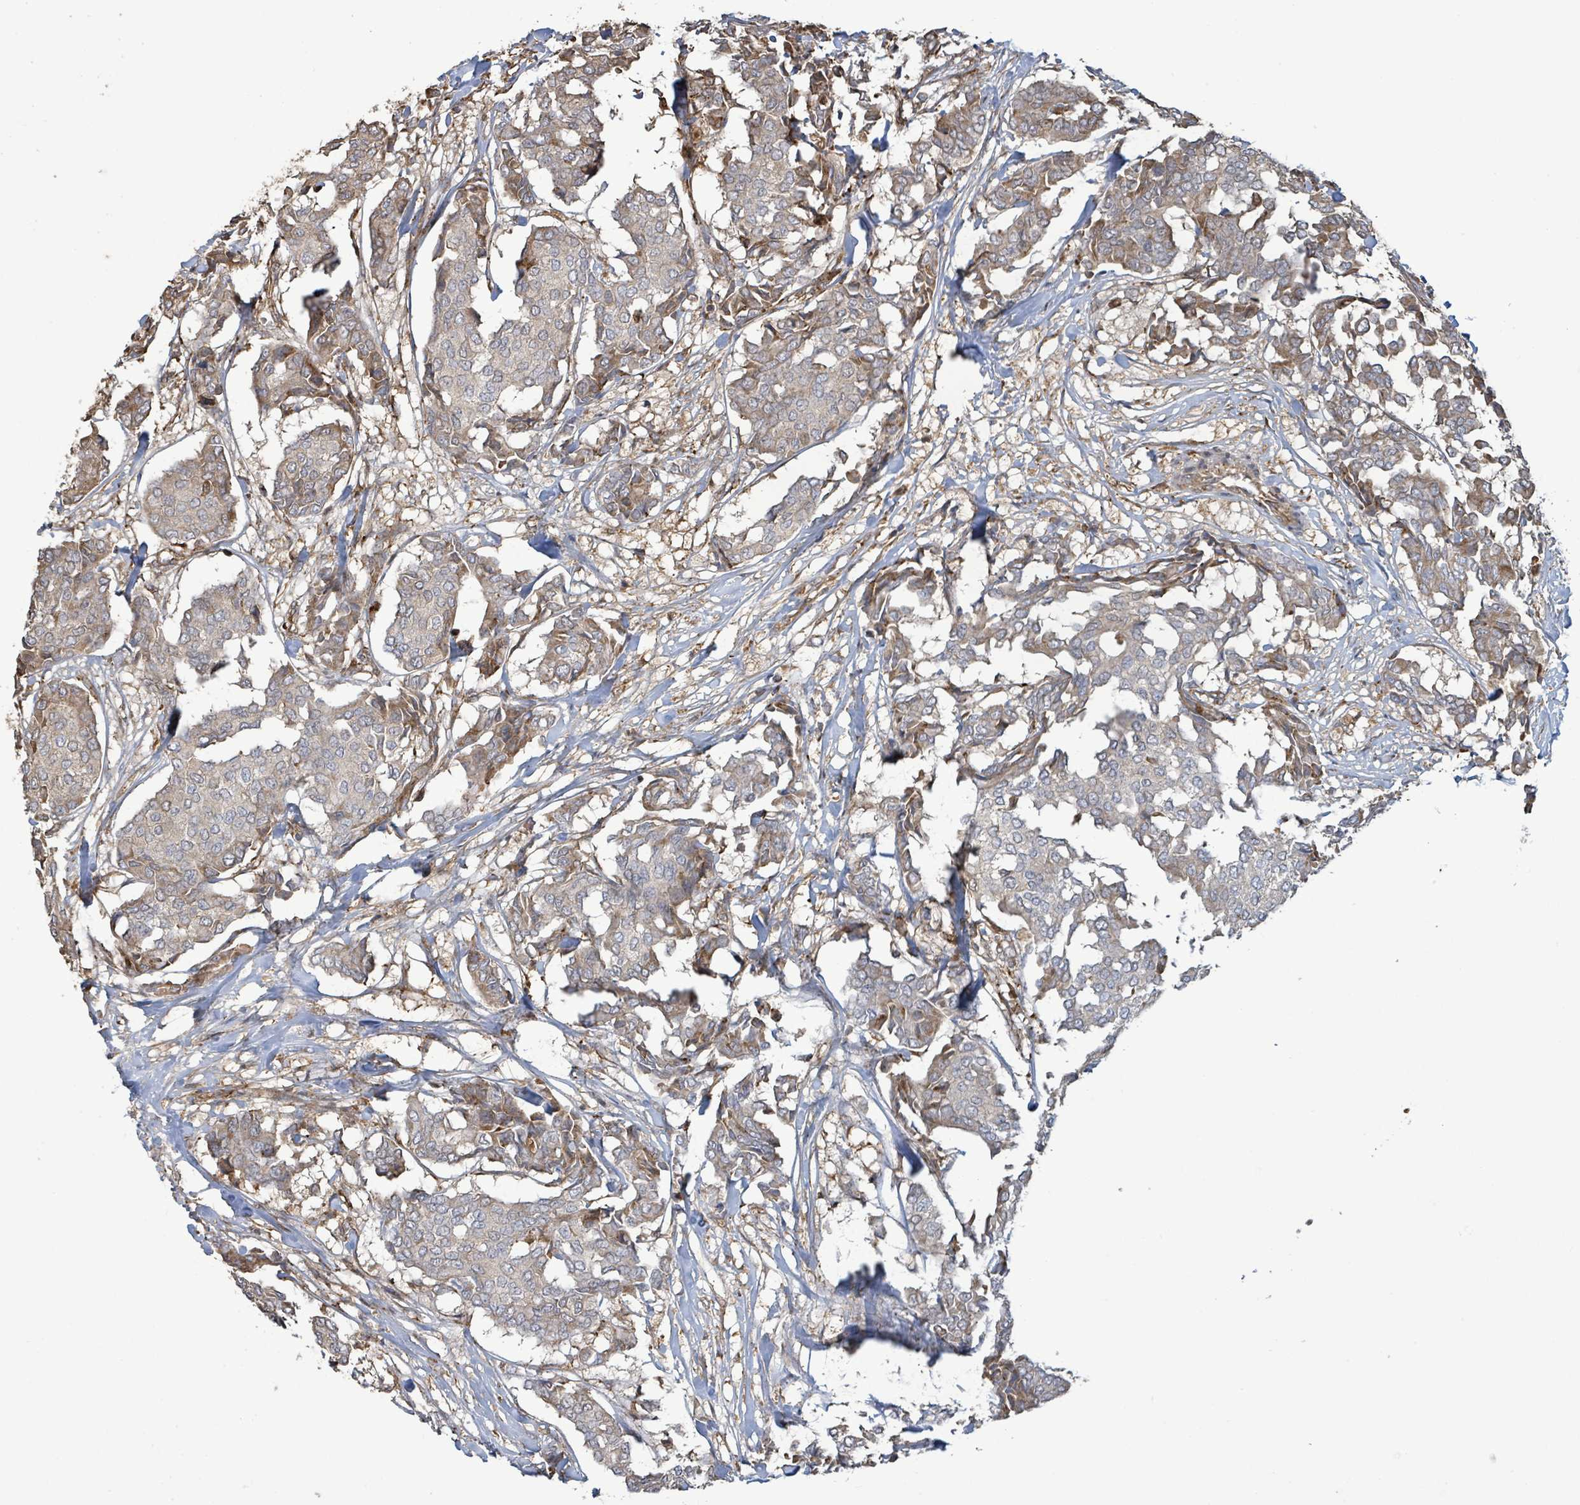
{"staining": {"intensity": "moderate", "quantity": "<25%", "location": "cytoplasmic/membranous"}, "tissue": "breast cancer", "cell_type": "Tumor cells", "image_type": "cancer", "snomed": [{"axis": "morphology", "description": "Duct carcinoma"}, {"axis": "topography", "description": "Breast"}], "caption": "Protein expression analysis of intraductal carcinoma (breast) reveals moderate cytoplasmic/membranous positivity in approximately <25% of tumor cells. The staining was performed using DAB to visualize the protein expression in brown, while the nuclei were stained in blue with hematoxylin (Magnification: 20x).", "gene": "ARPIN", "patient": {"sex": "female", "age": 75}}